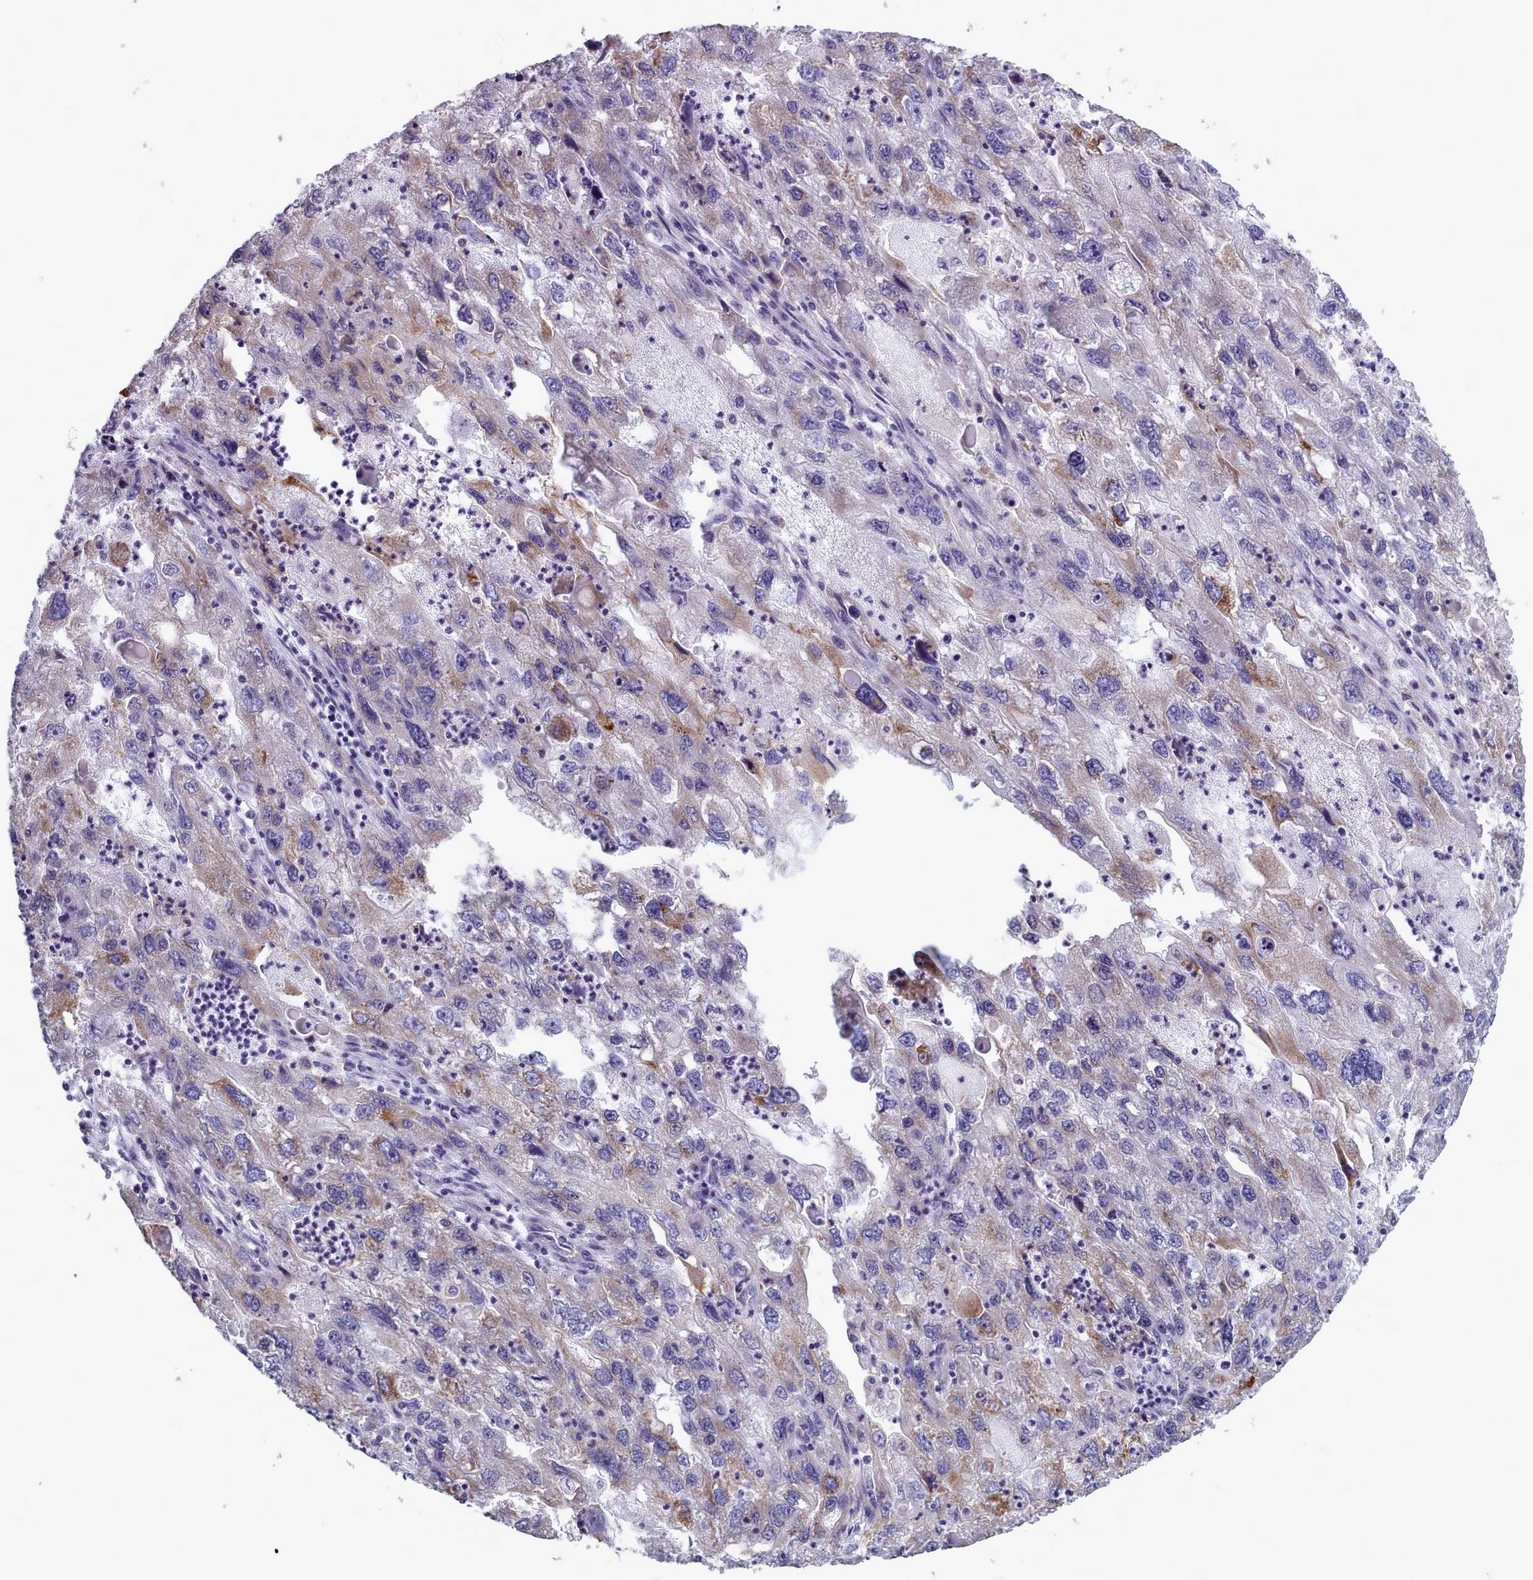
{"staining": {"intensity": "moderate", "quantity": "<25%", "location": "cytoplasmic/membranous"}, "tissue": "endometrial cancer", "cell_type": "Tumor cells", "image_type": "cancer", "snomed": [{"axis": "morphology", "description": "Adenocarcinoma, NOS"}, {"axis": "topography", "description": "Endometrium"}], "caption": "A micrograph showing moderate cytoplasmic/membranous positivity in about <25% of tumor cells in endometrial cancer, as visualized by brown immunohistochemical staining.", "gene": "XKR8", "patient": {"sex": "female", "age": 49}}